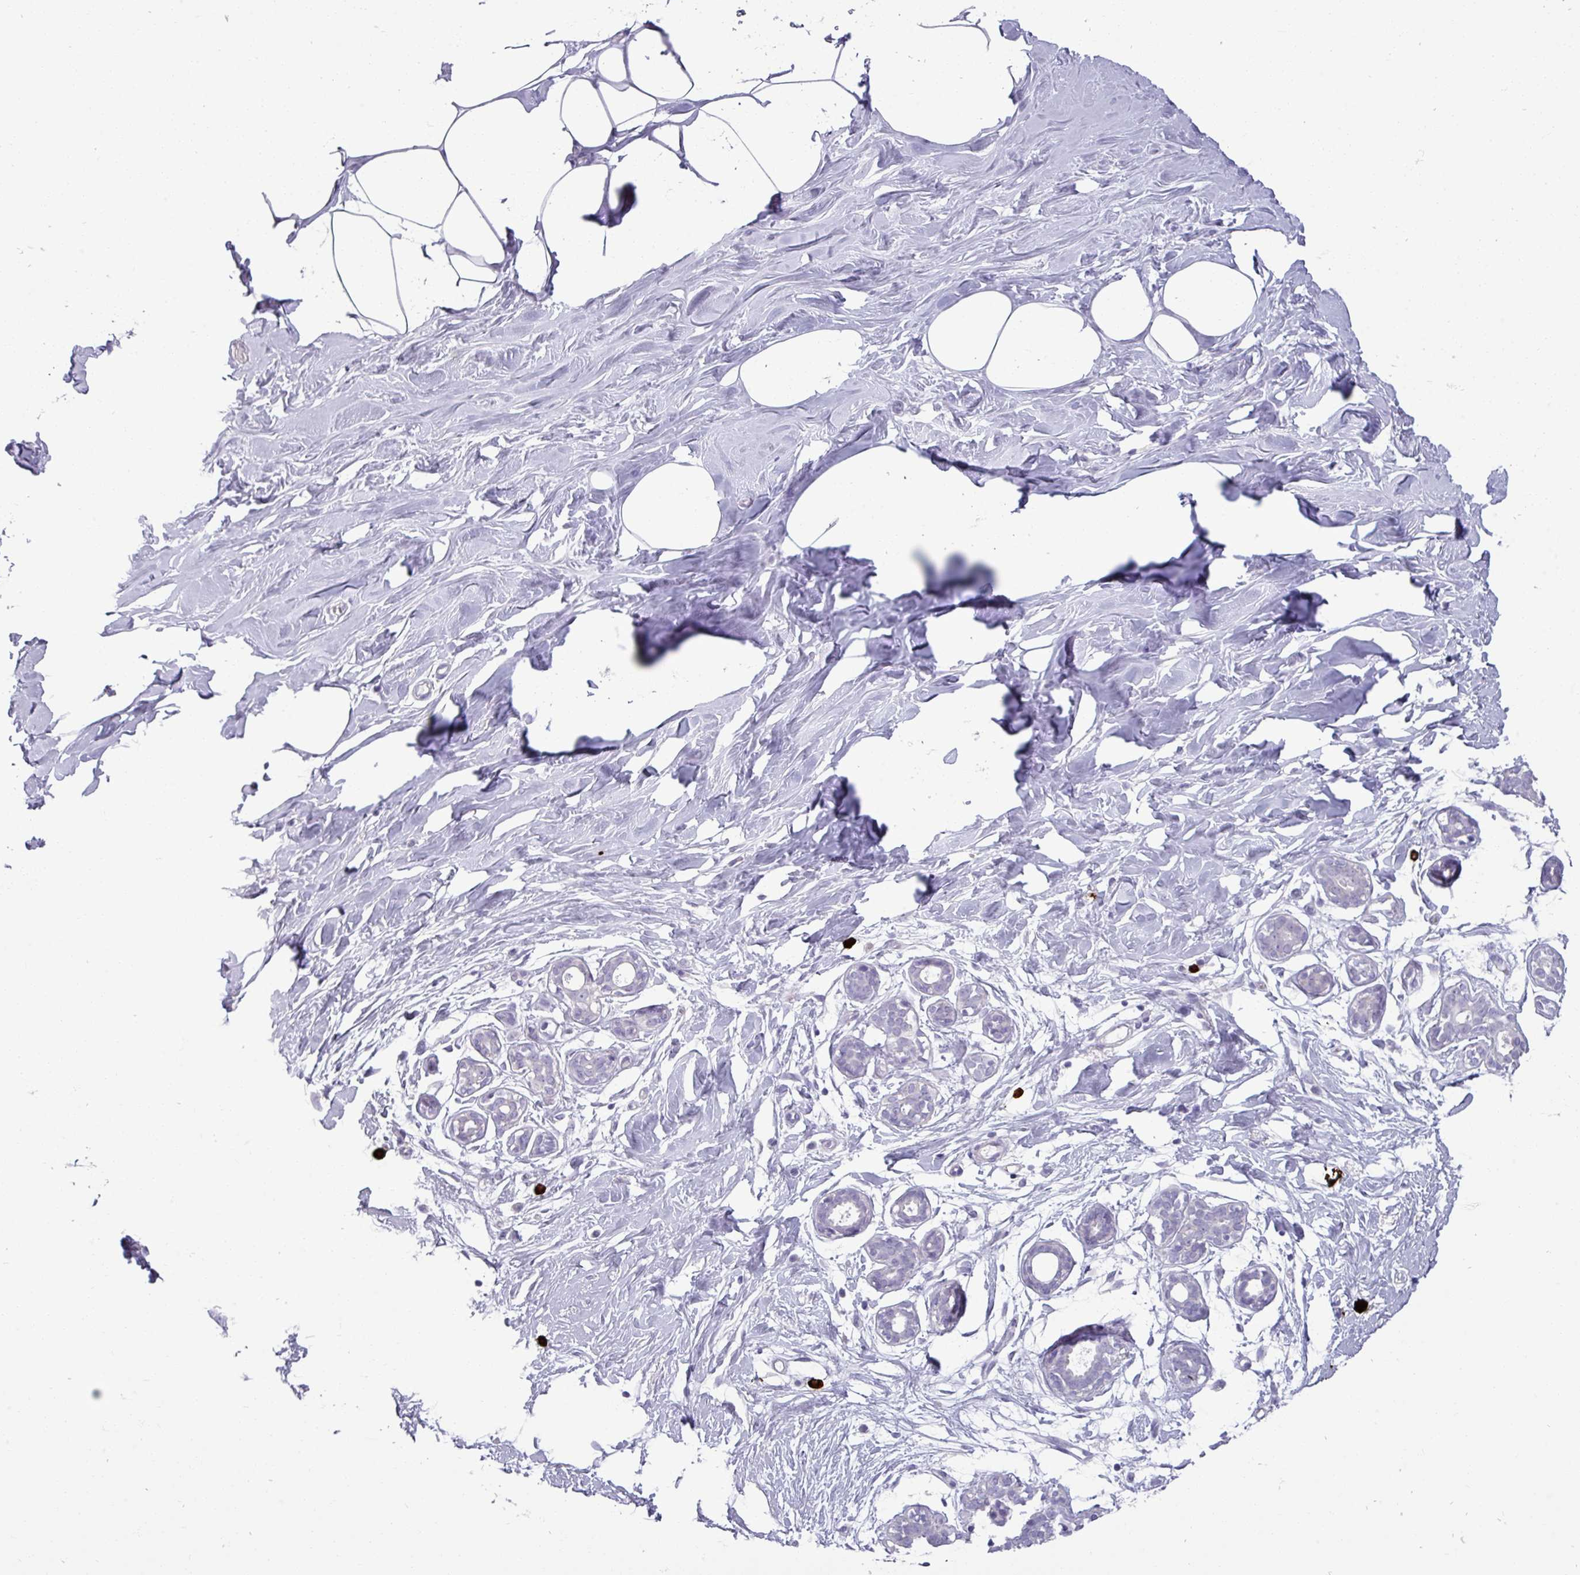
{"staining": {"intensity": "negative", "quantity": "none", "location": "none"}, "tissue": "breast", "cell_type": "Adipocytes", "image_type": "normal", "snomed": [{"axis": "morphology", "description": "Normal tissue, NOS"}, {"axis": "topography", "description": "Breast"}], "caption": "High magnification brightfield microscopy of benign breast stained with DAB (3,3'-diaminobenzidine) (brown) and counterstained with hematoxylin (blue): adipocytes show no significant positivity.", "gene": "TRIM39", "patient": {"sex": "female", "age": 27}}